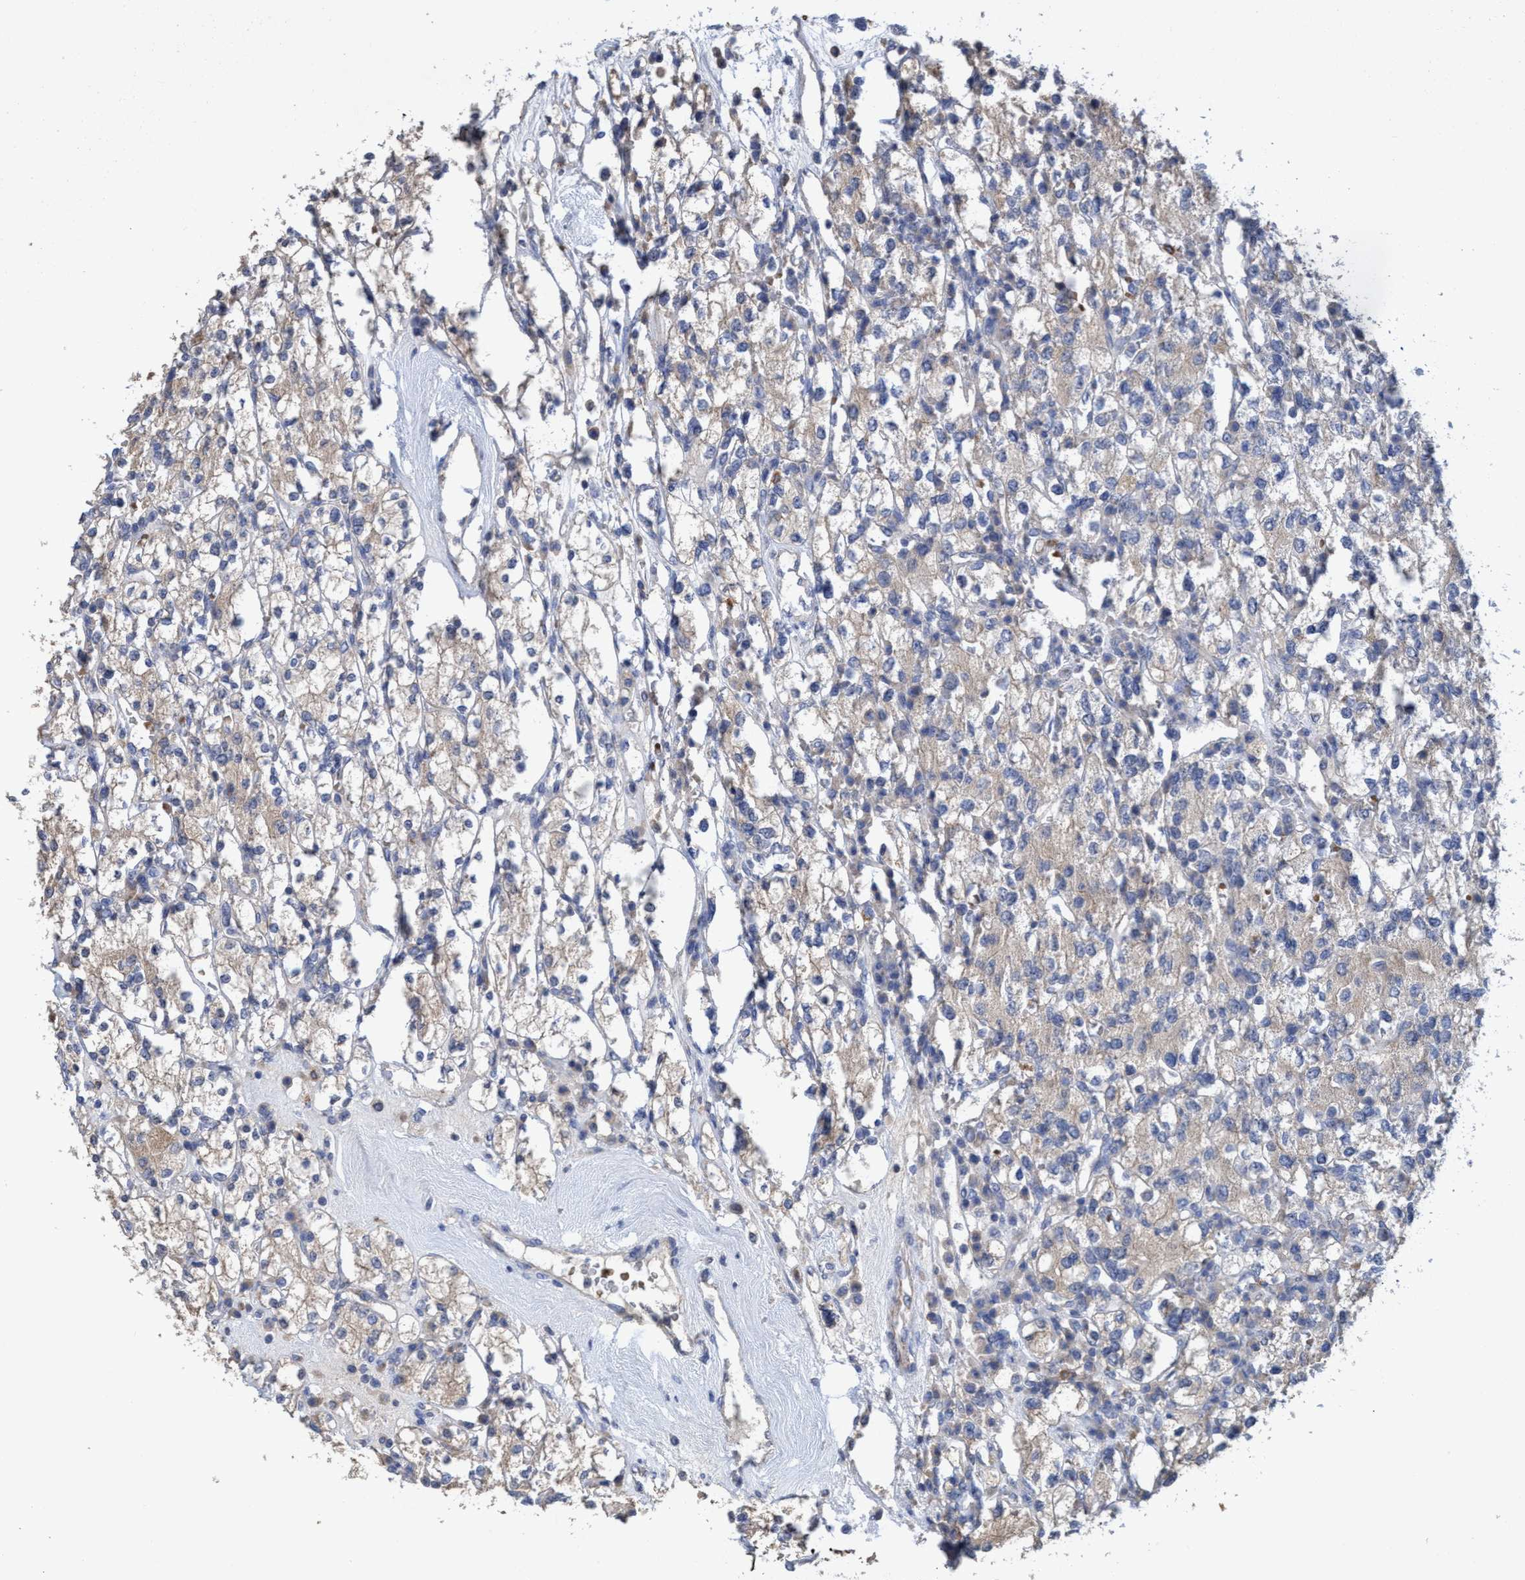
{"staining": {"intensity": "weak", "quantity": ">75%", "location": "cytoplasmic/membranous"}, "tissue": "renal cancer", "cell_type": "Tumor cells", "image_type": "cancer", "snomed": [{"axis": "morphology", "description": "Adenocarcinoma, NOS"}, {"axis": "topography", "description": "Kidney"}], "caption": "Brown immunohistochemical staining in human renal cancer (adenocarcinoma) exhibits weak cytoplasmic/membranous positivity in approximately >75% of tumor cells. (Stains: DAB in brown, nuclei in blue, Microscopy: brightfield microscopy at high magnification).", "gene": "SEMA4D", "patient": {"sex": "male", "age": 77}}